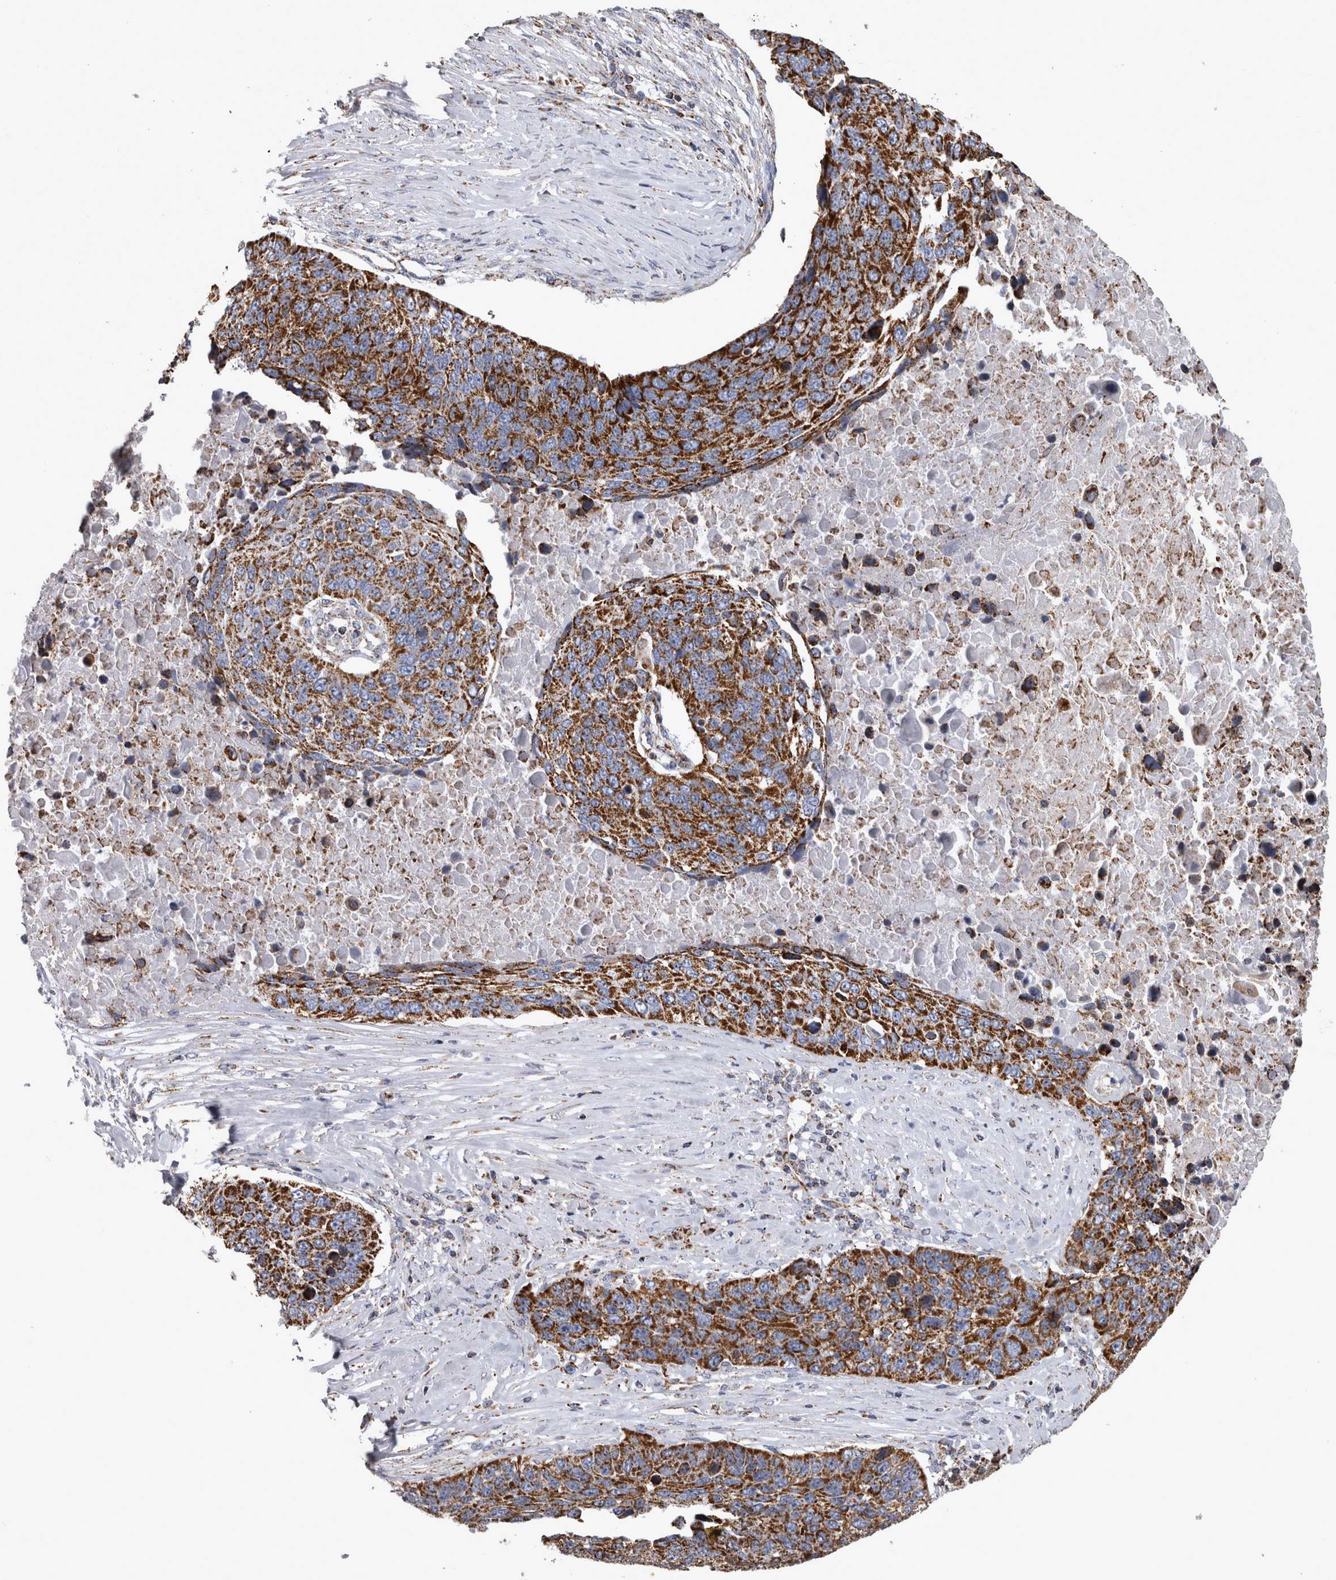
{"staining": {"intensity": "strong", "quantity": ">75%", "location": "cytoplasmic/membranous"}, "tissue": "lung cancer", "cell_type": "Tumor cells", "image_type": "cancer", "snomed": [{"axis": "morphology", "description": "Squamous cell carcinoma, NOS"}, {"axis": "topography", "description": "Lung"}], "caption": "Tumor cells reveal high levels of strong cytoplasmic/membranous positivity in approximately >75% of cells in human squamous cell carcinoma (lung).", "gene": "MDH2", "patient": {"sex": "male", "age": 66}}